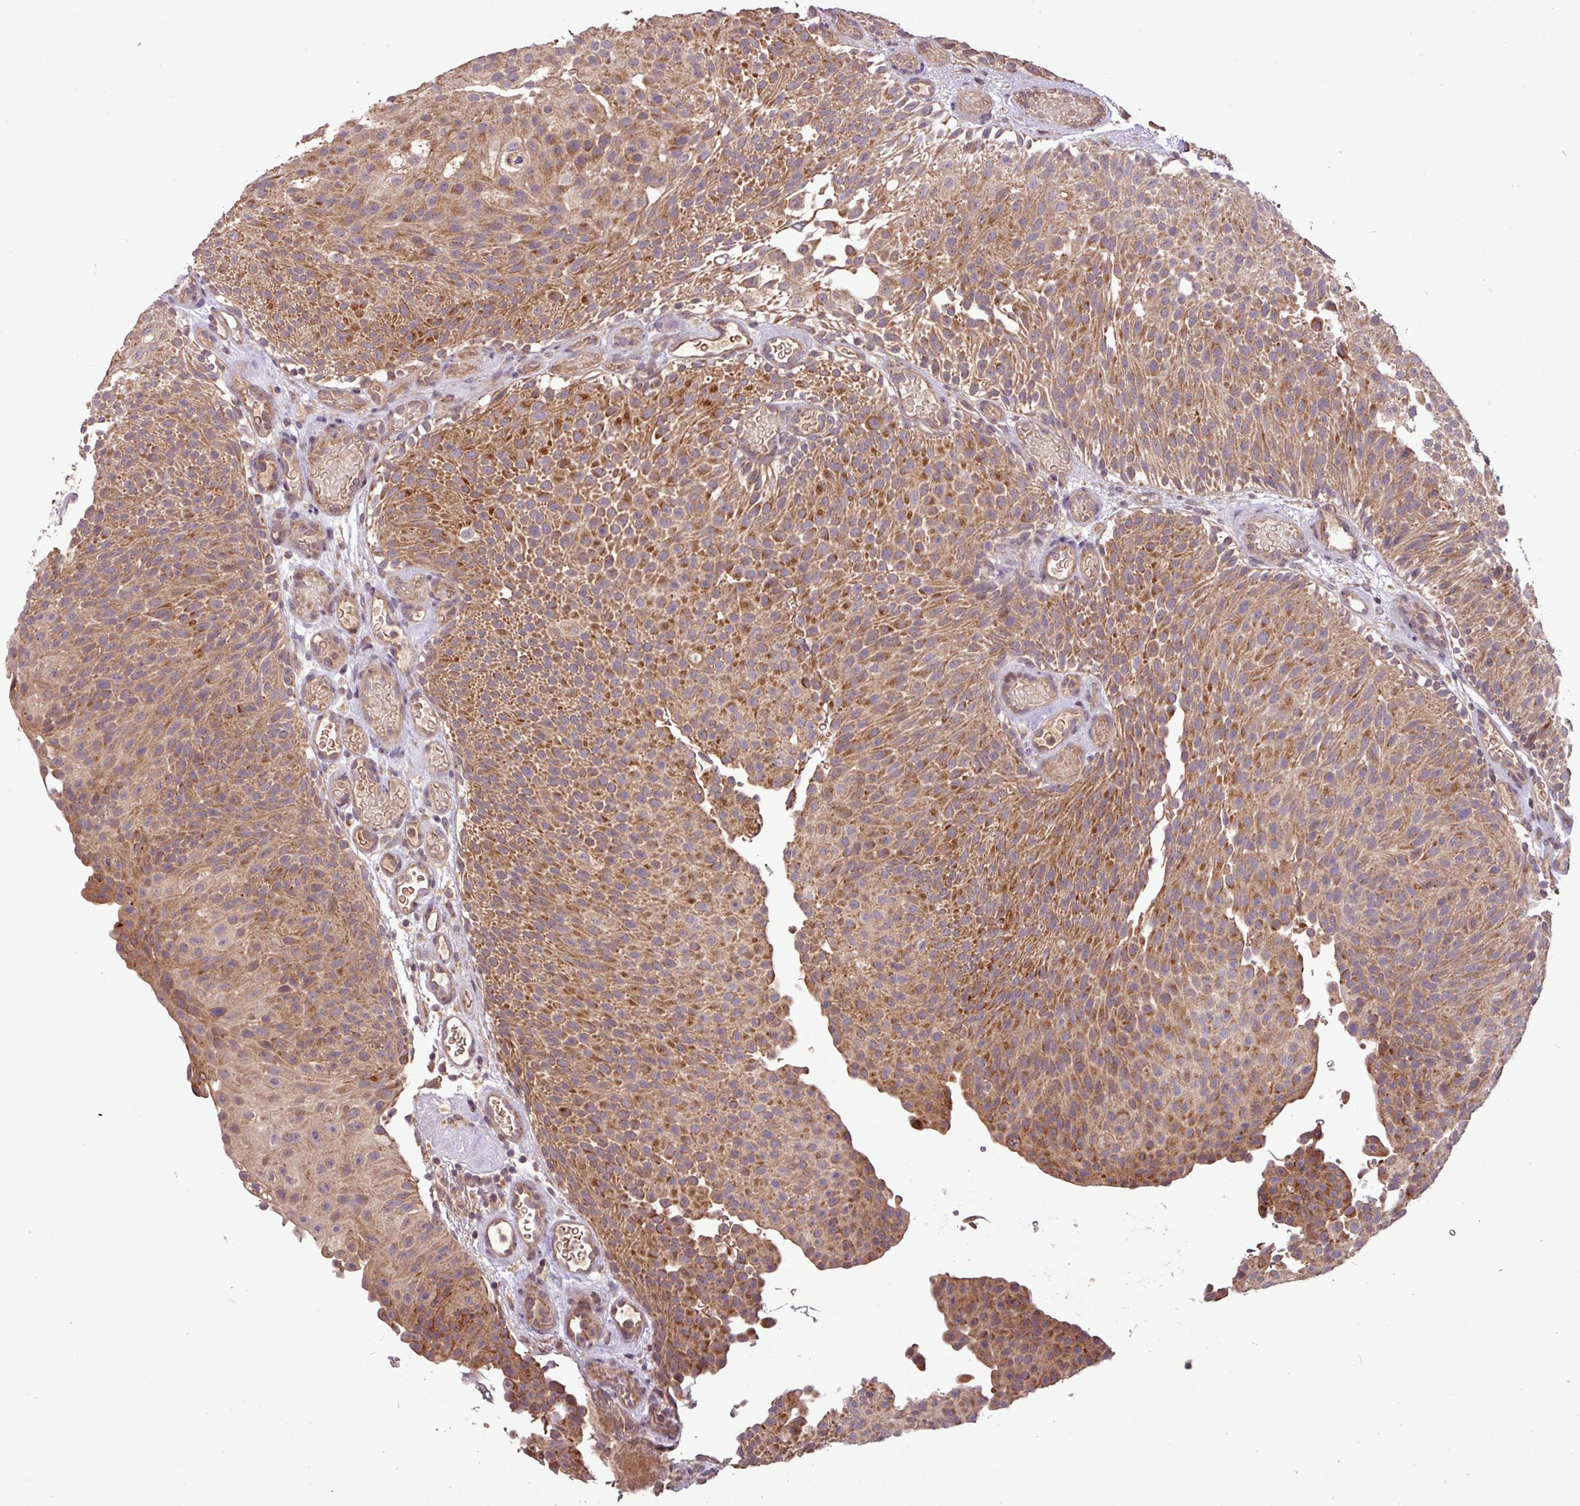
{"staining": {"intensity": "strong", "quantity": ">75%", "location": "cytoplasmic/membranous"}, "tissue": "urothelial cancer", "cell_type": "Tumor cells", "image_type": "cancer", "snomed": [{"axis": "morphology", "description": "Urothelial carcinoma, Low grade"}, {"axis": "topography", "description": "Urinary bladder"}], "caption": "Immunohistochemical staining of urothelial carcinoma (low-grade) displays high levels of strong cytoplasmic/membranous protein staining in about >75% of tumor cells. (DAB (3,3'-diaminobenzidine) IHC with brightfield microscopy, high magnification).", "gene": "YPEL3", "patient": {"sex": "male", "age": 78}}